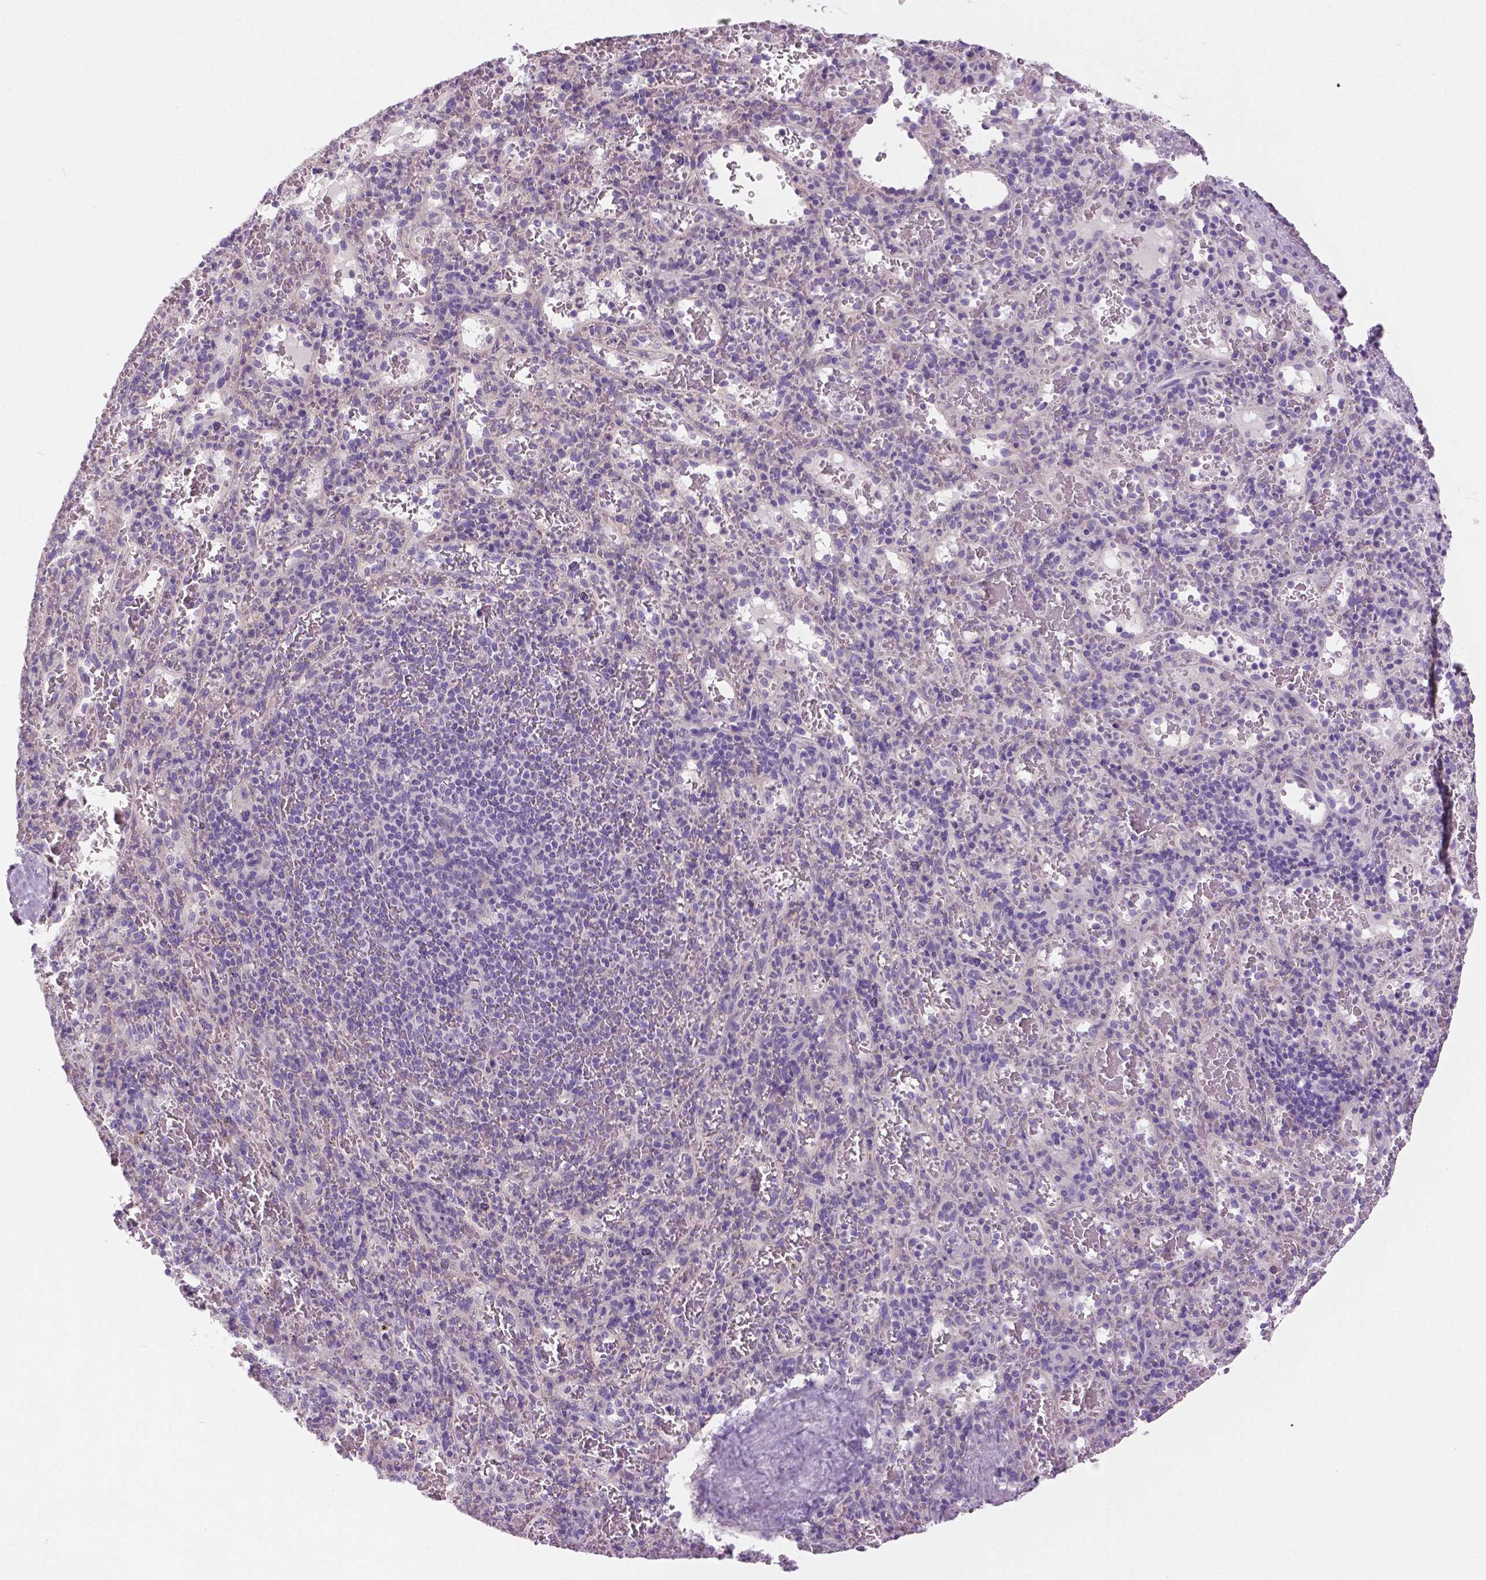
{"staining": {"intensity": "negative", "quantity": "none", "location": "none"}, "tissue": "spleen", "cell_type": "Cells in red pulp", "image_type": "normal", "snomed": [{"axis": "morphology", "description": "Normal tissue, NOS"}, {"axis": "topography", "description": "Spleen"}], "caption": "The immunohistochemistry (IHC) photomicrograph has no significant positivity in cells in red pulp of spleen.", "gene": "DNAH12", "patient": {"sex": "male", "age": 57}}